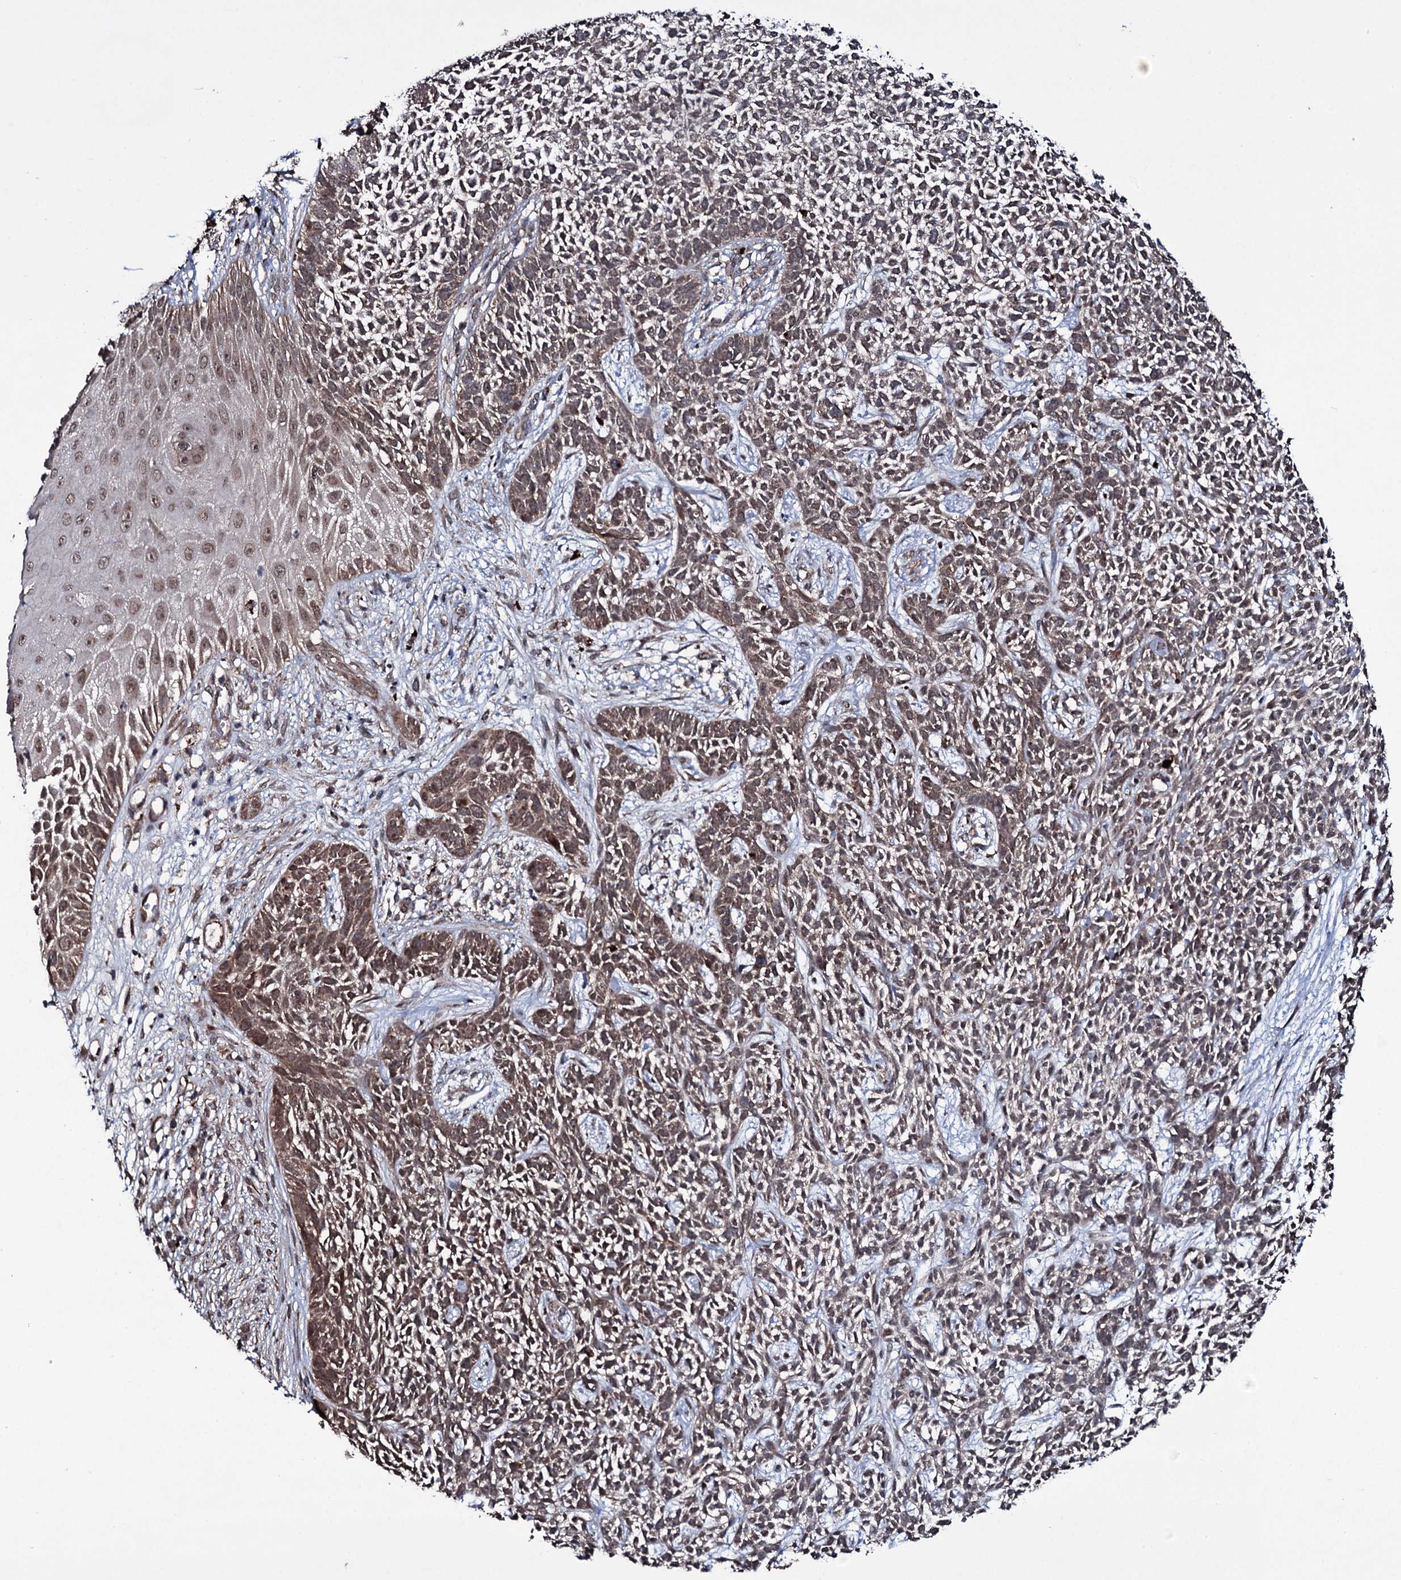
{"staining": {"intensity": "weak", "quantity": ">75%", "location": "cytoplasmic/membranous"}, "tissue": "skin cancer", "cell_type": "Tumor cells", "image_type": "cancer", "snomed": [{"axis": "morphology", "description": "Basal cell carcinoma"}, {"axis": "topography", "description": "Skin"}], "caption": "A micrograph of skin basal cell carcinoma stained for a protein shows weak cytoplasmic/membranous brown staining in tumor cells.", "gene": "MRPS31", "patient": {"sex": "female", "age": 84}}